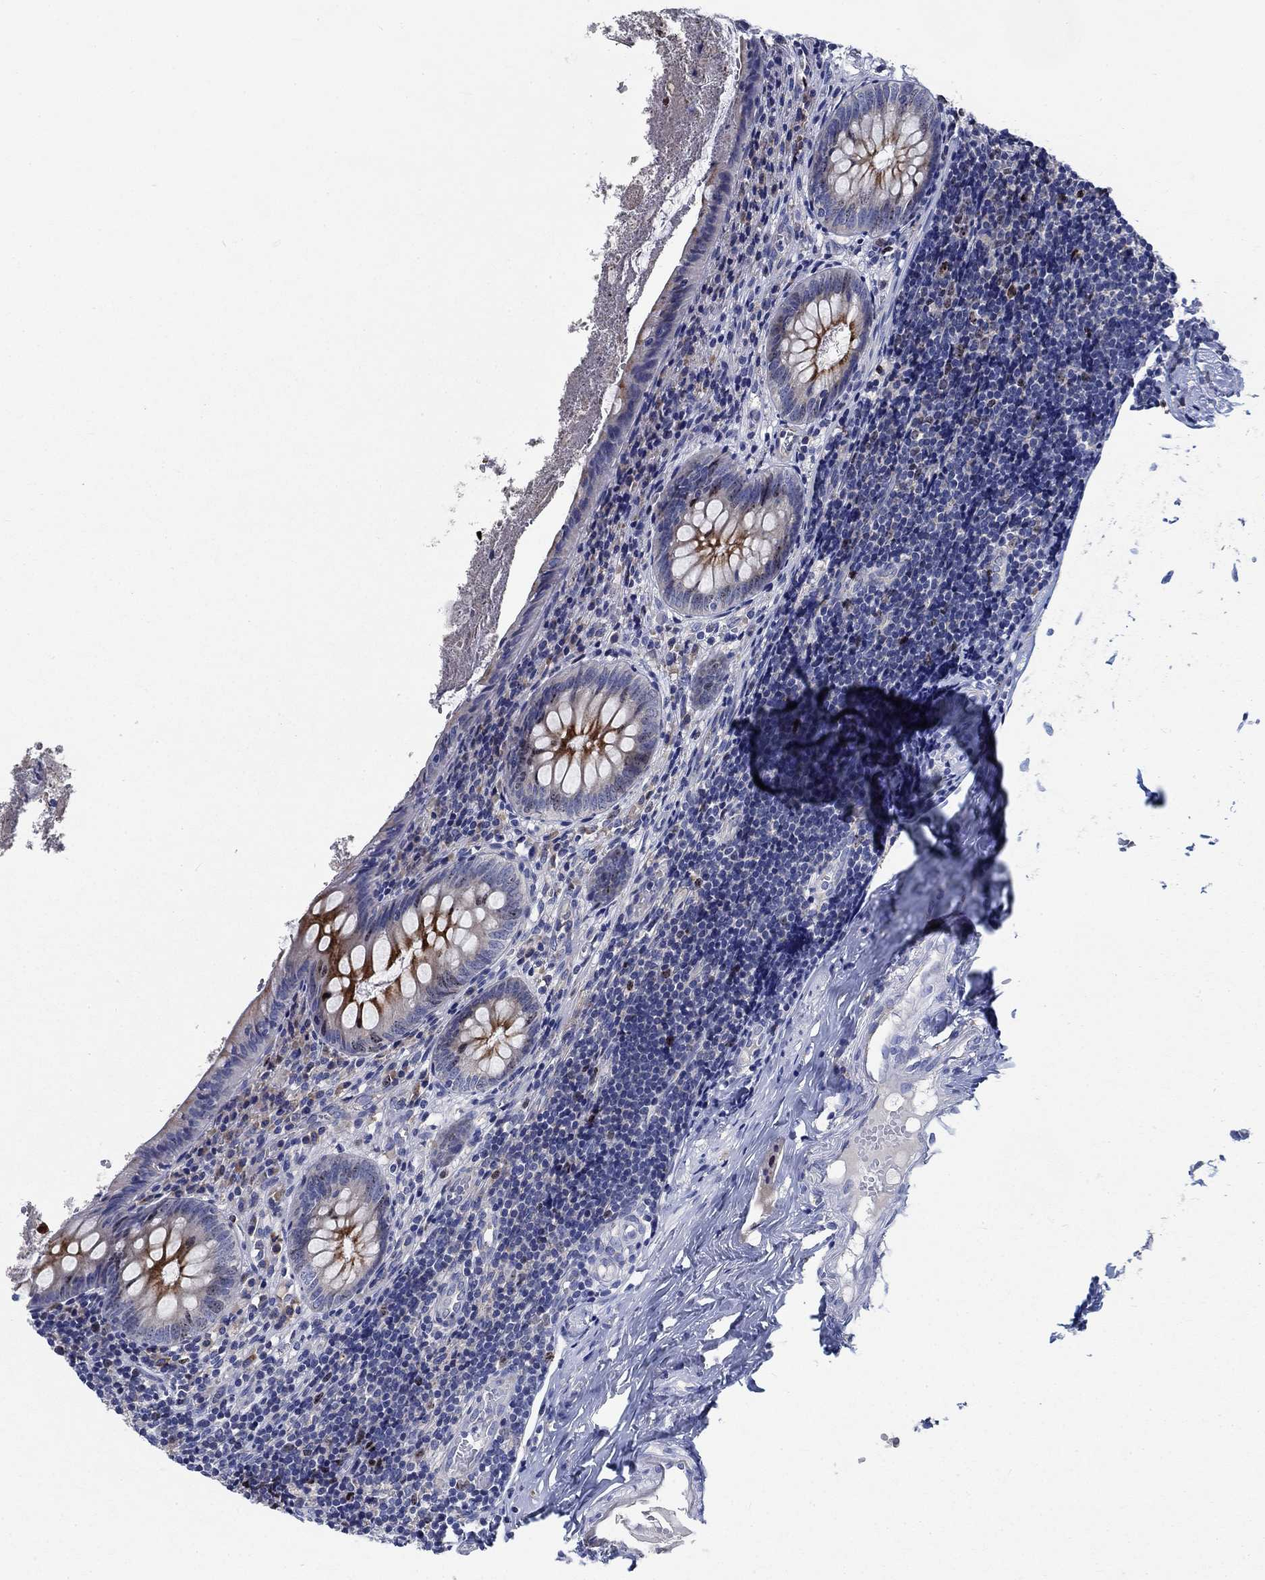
{"staining": {"intensity": "strong", "quantity": ">75%", "location": "cytoplasmic/membranous"}, "tissue": "appendix", "cell_type": "Glandular cells", "image_type": "normal", "snomed": [{"axis": "morphology", "description": "Normal tissue, NOS"}, {"axis": "topography", "description": "Appendix"}], "caption": "Protein expression by IHC reveals strong cytoplasmic/membranous positivity in approximately >75% of glandular cells in normal appendix.", "gene": "MMP24", "patient": {"sex": "female", "age": 23}}